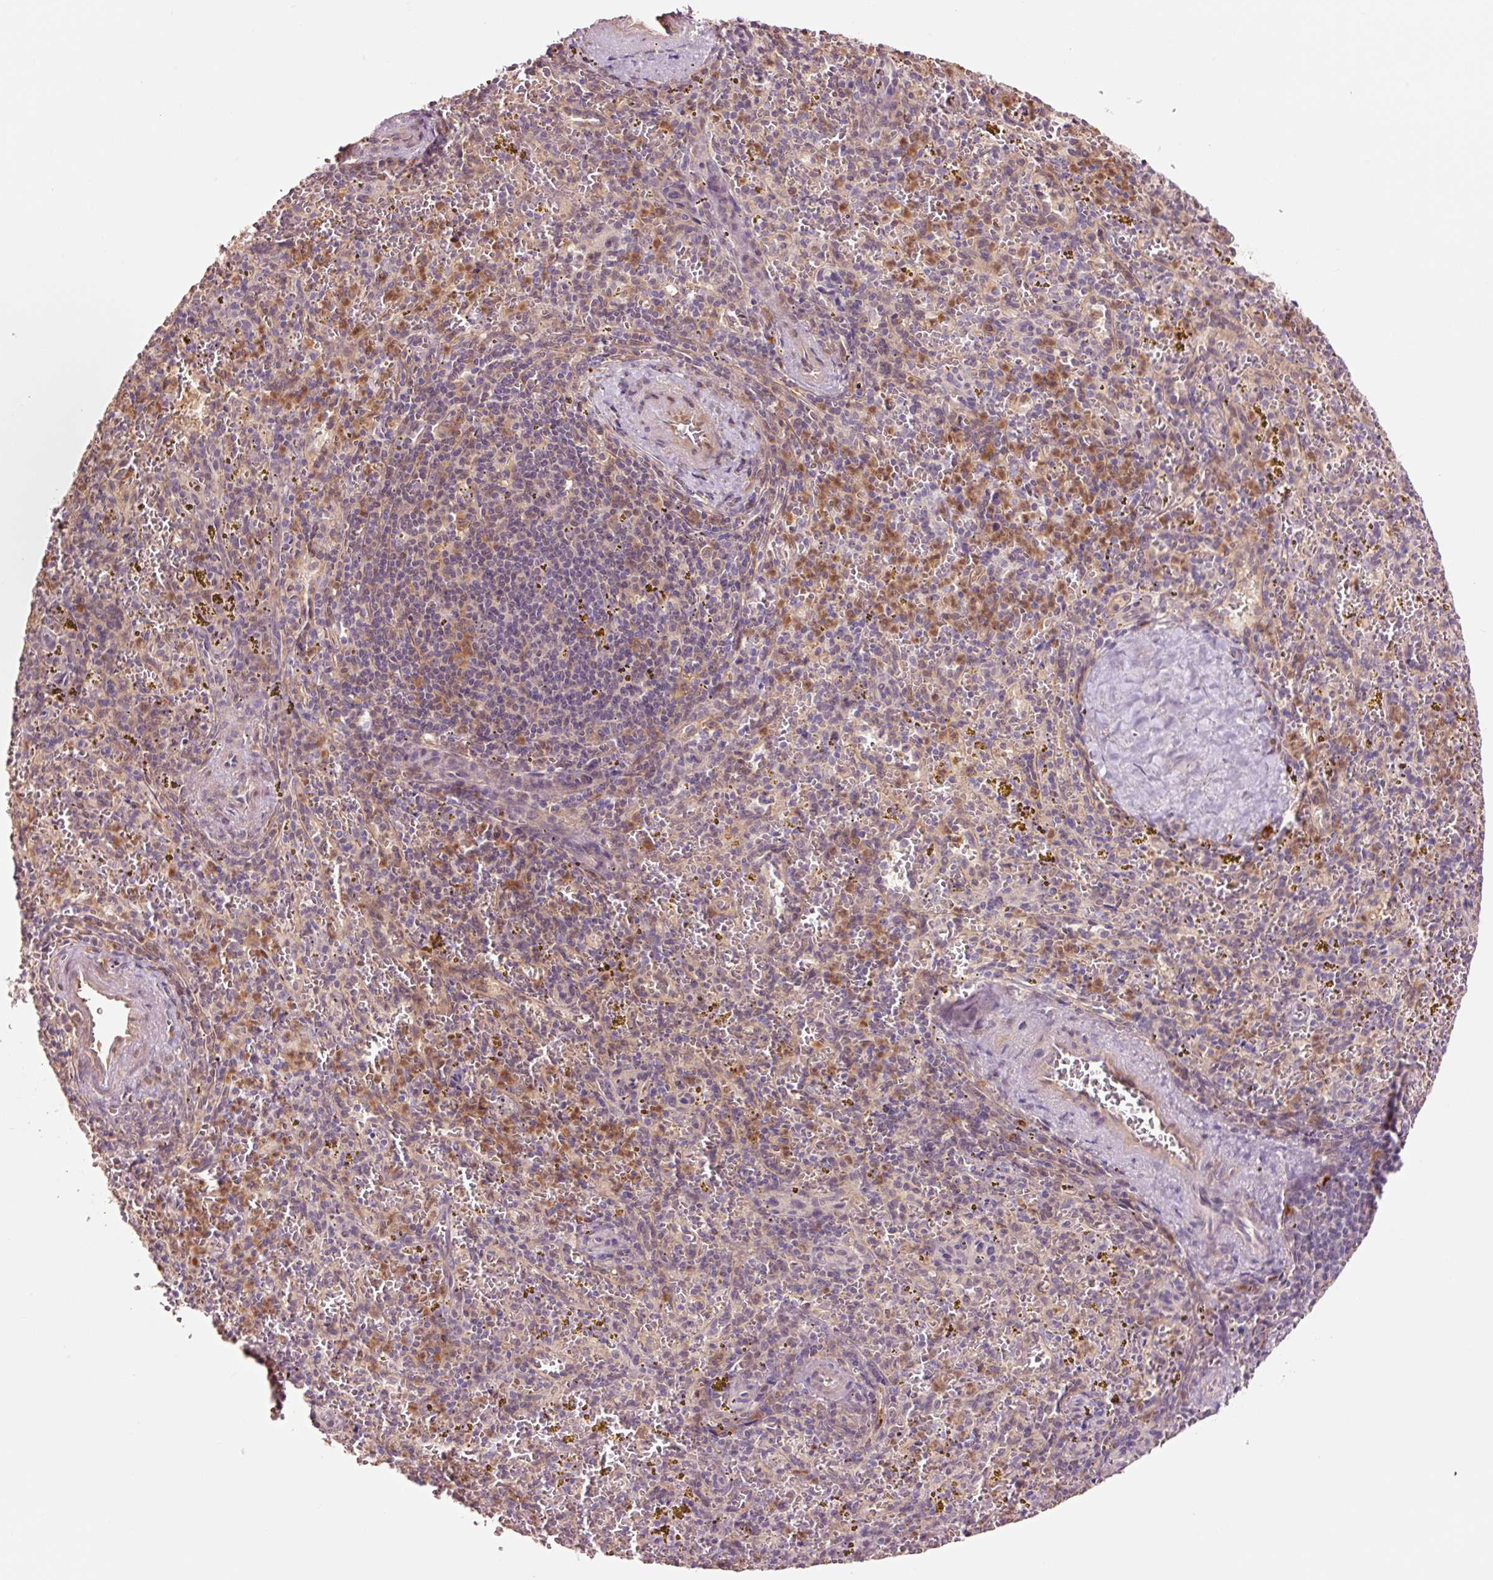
{"staining": {"intensity": "moderate", "quantity": "25%-75%", "location": "cytoplasmic/membranous,nuclear"}, "tissue": "spleen", "cell_type": "Cells in red pulp", "image_type": "normal", "snomed": [{"axis": "morphology", "description": "Normal tissue, NOS"}, {"axis": "topography", "description": "Spleen"}], "caption": "Immunohistochemistry of benign human spleen shows medium levels of moderate cytoplasmic/membranous,nuclear expression in approximately 25%-75% of cells in red pulp. (Brightfield microscopy of DAB IHC at high magnification).", "gene": "FBXL14", "patient": {"sex": "male", "age": 57}}